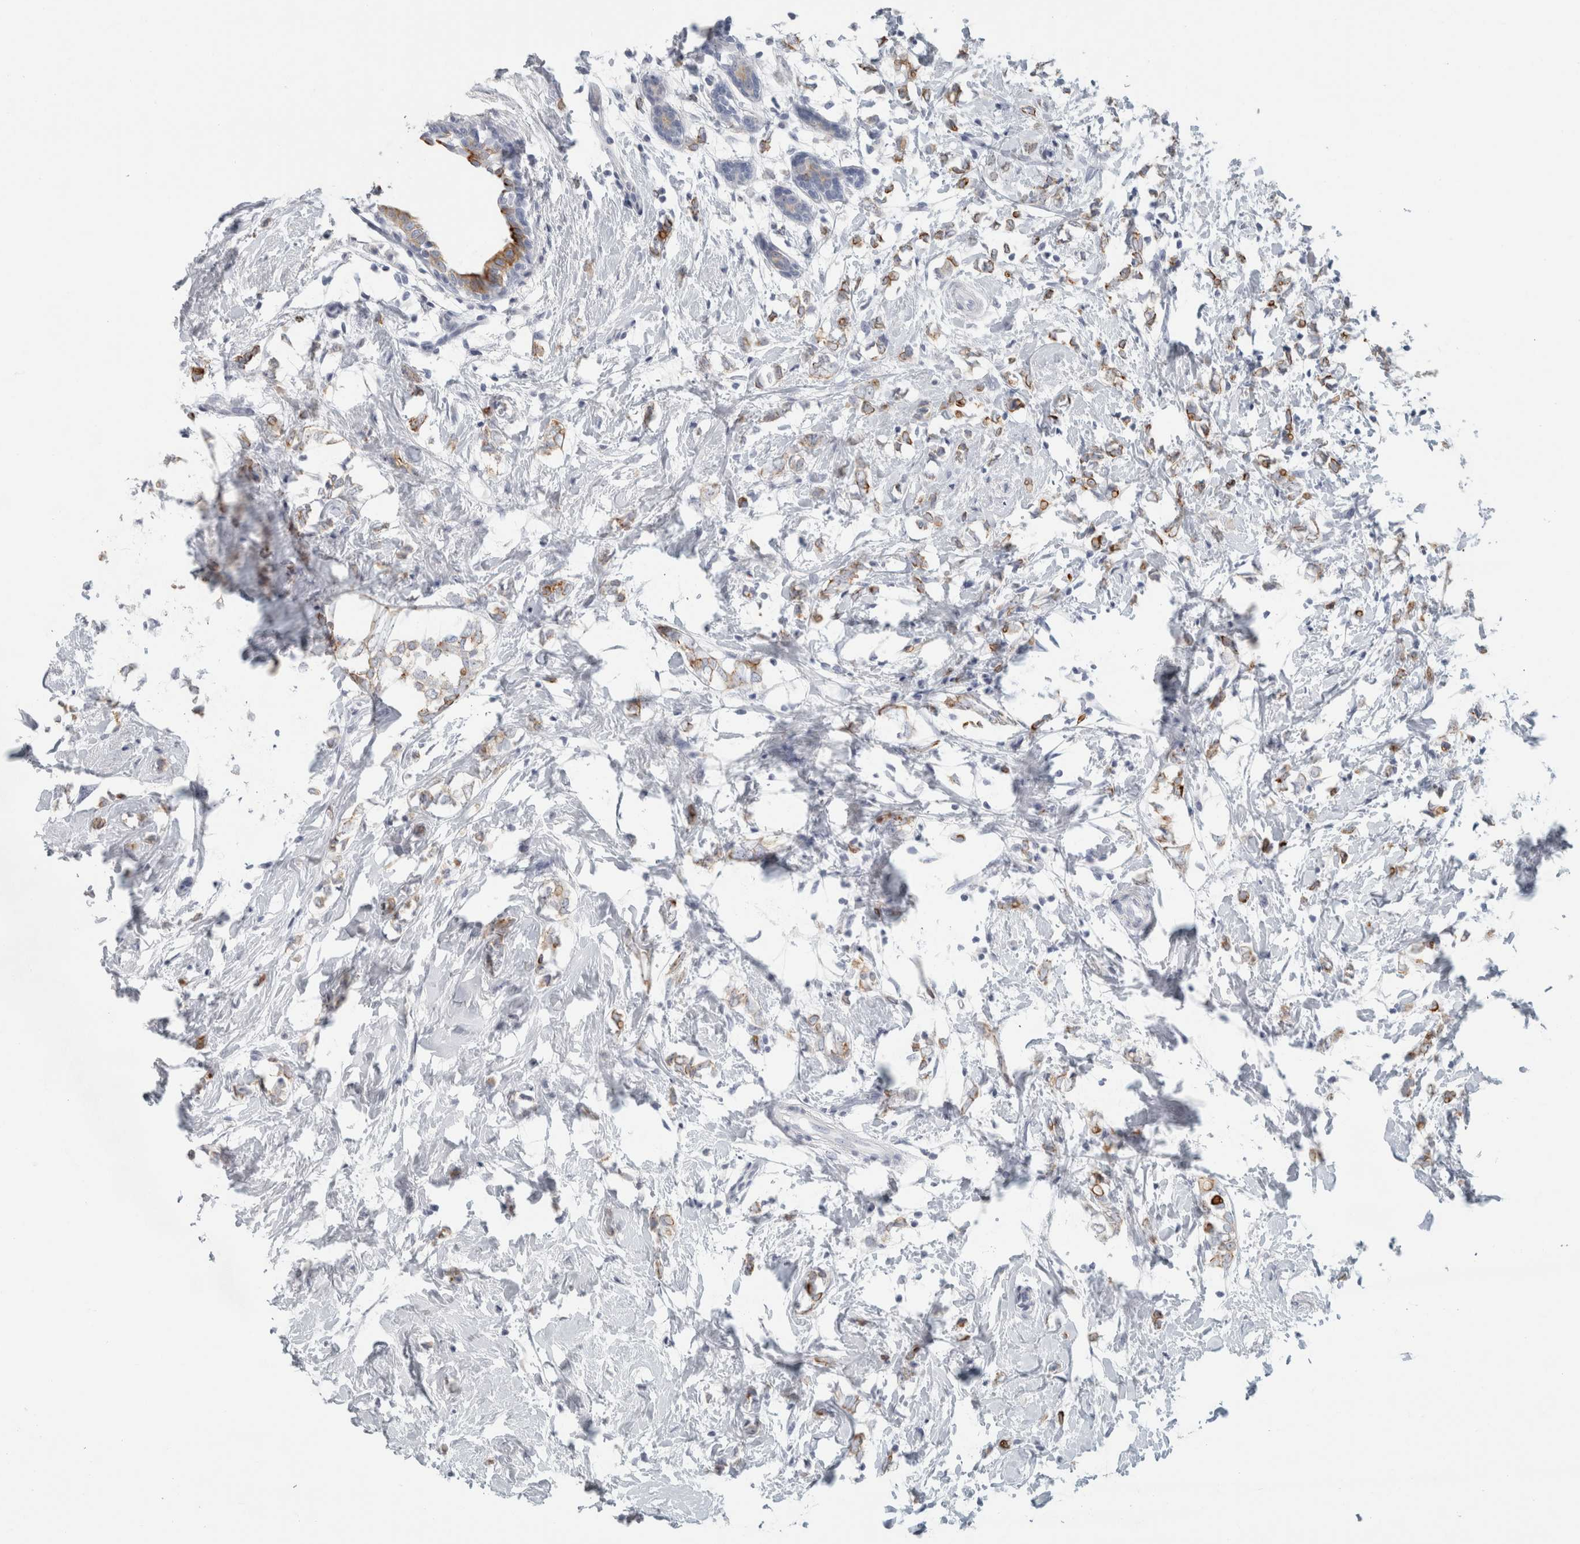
{"staining": {"intensity": "moderate", "quantity": ">75%", "location": "cytoplasmic/membranous"}, "tissue": "breast cancer", "cell_type": "Tumor cells", "image_type": "cancer", "snomed": [{"axis": "morphology", "description": "Normal tissue, NOS"}, {"axis": "morphology", "description": "Lobular carcinoma"}, {"axis": "topography", "description": "Breast"}], "caption": "A brown stain labels moderate cytoplasmic/membranous staining of a protein in lobular carcinoma (breast) tumor cells.", "gene": "SLC28A3", "patient": {"sex": "female", "age": 47}}